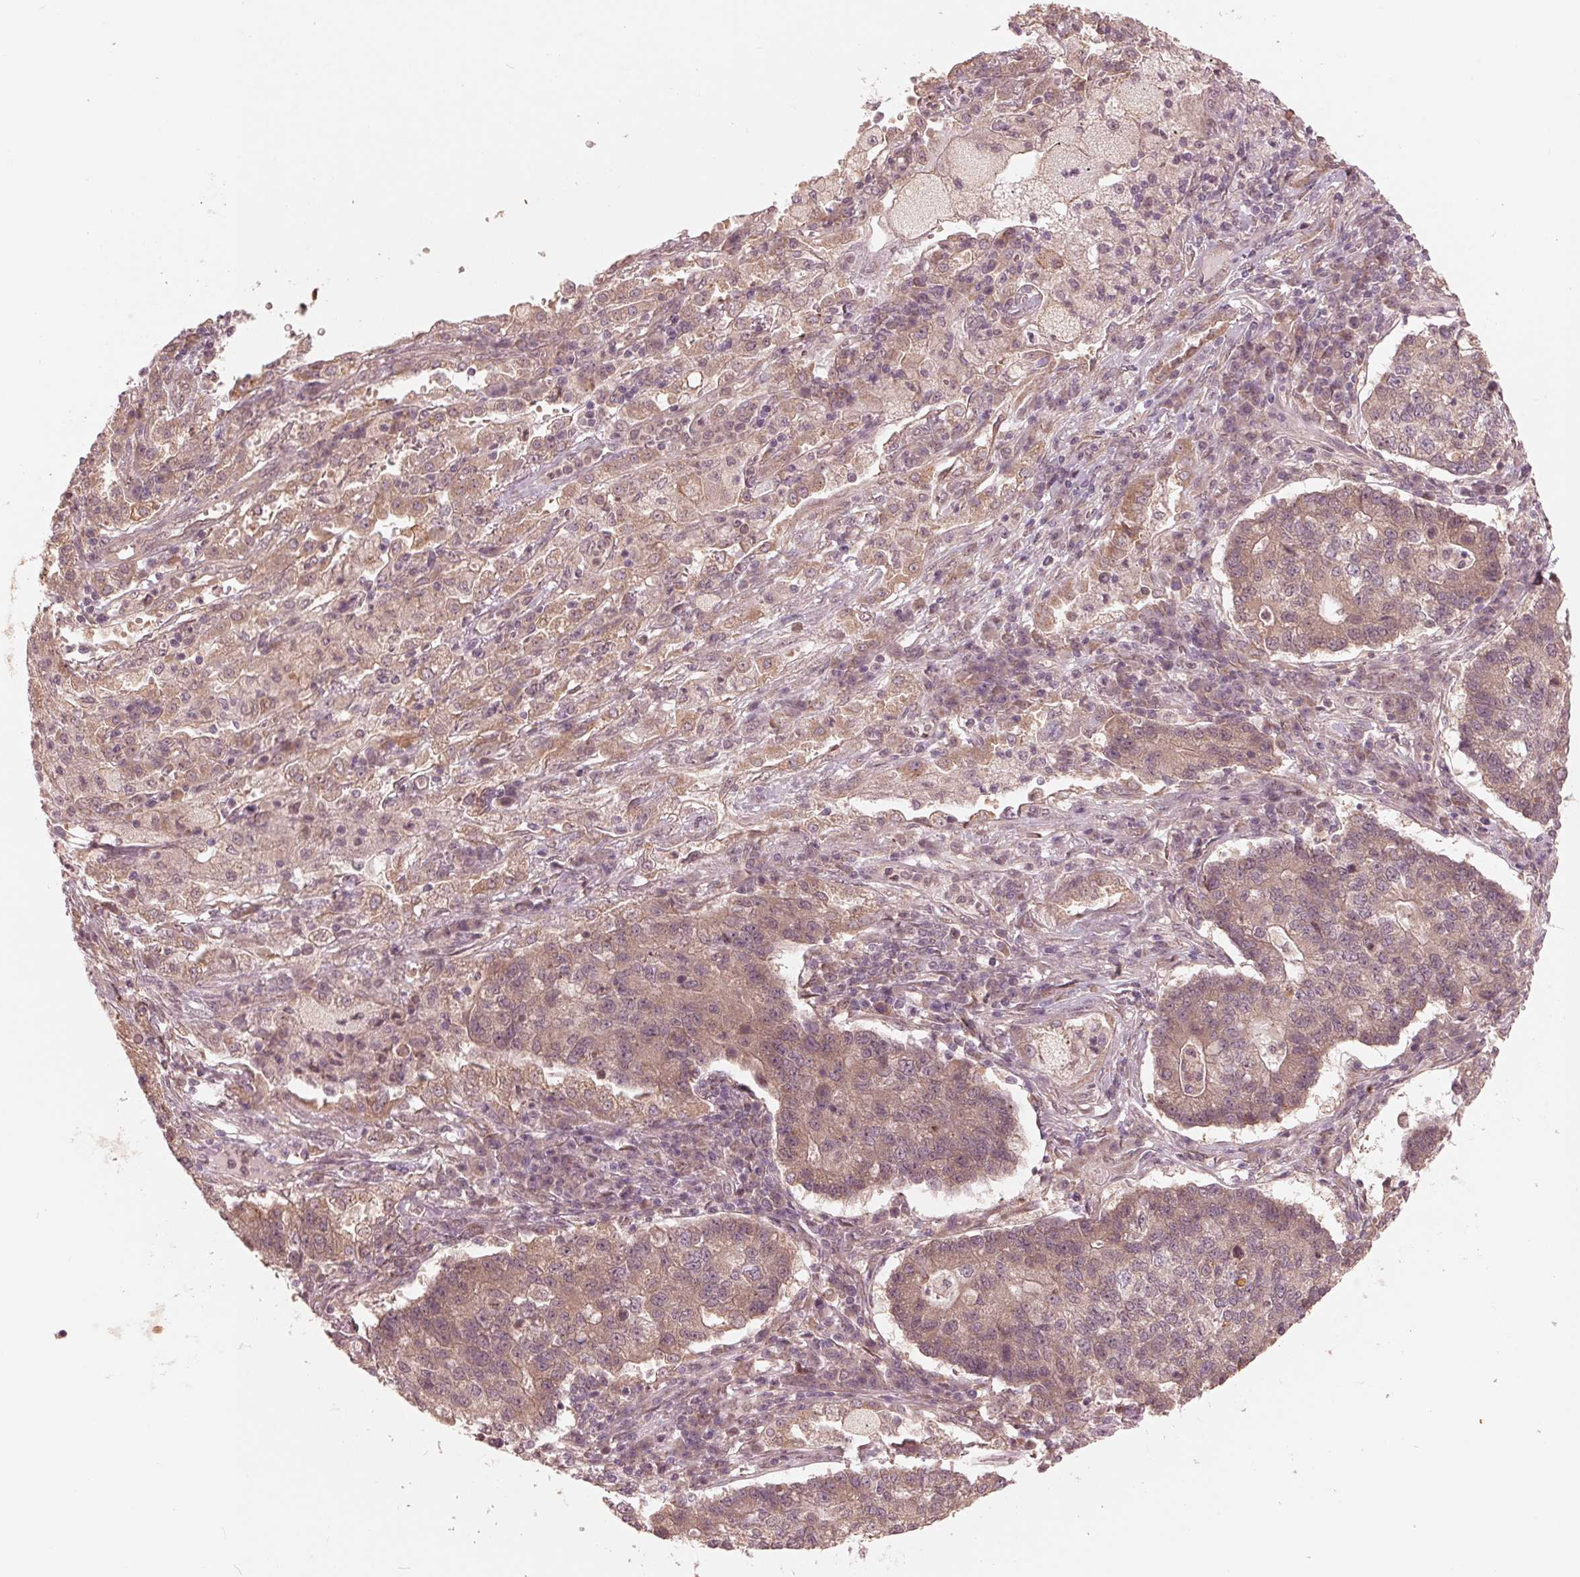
{"staining": {"intensity": "weak", "quantity": ">75%", "location": "cytoplasmic/membranous"}, "tissue": "lung cancer", "cell_type": "Tumor cells", "image_type": "cancer", "snomed": [{"axis": "morphology", "description": "Adenocarcinoma, NOS"}, {"axis": "topography", "description": "Lung"}], "caption": "Immunohistochemical staining of human lung adenocarcinoma displays low levels of weak cytoplasmic/membranous protein staining in about >75% of tumor cells.", "gene": "ZNF471", "patient": {"sex": "male", "age": 57}}